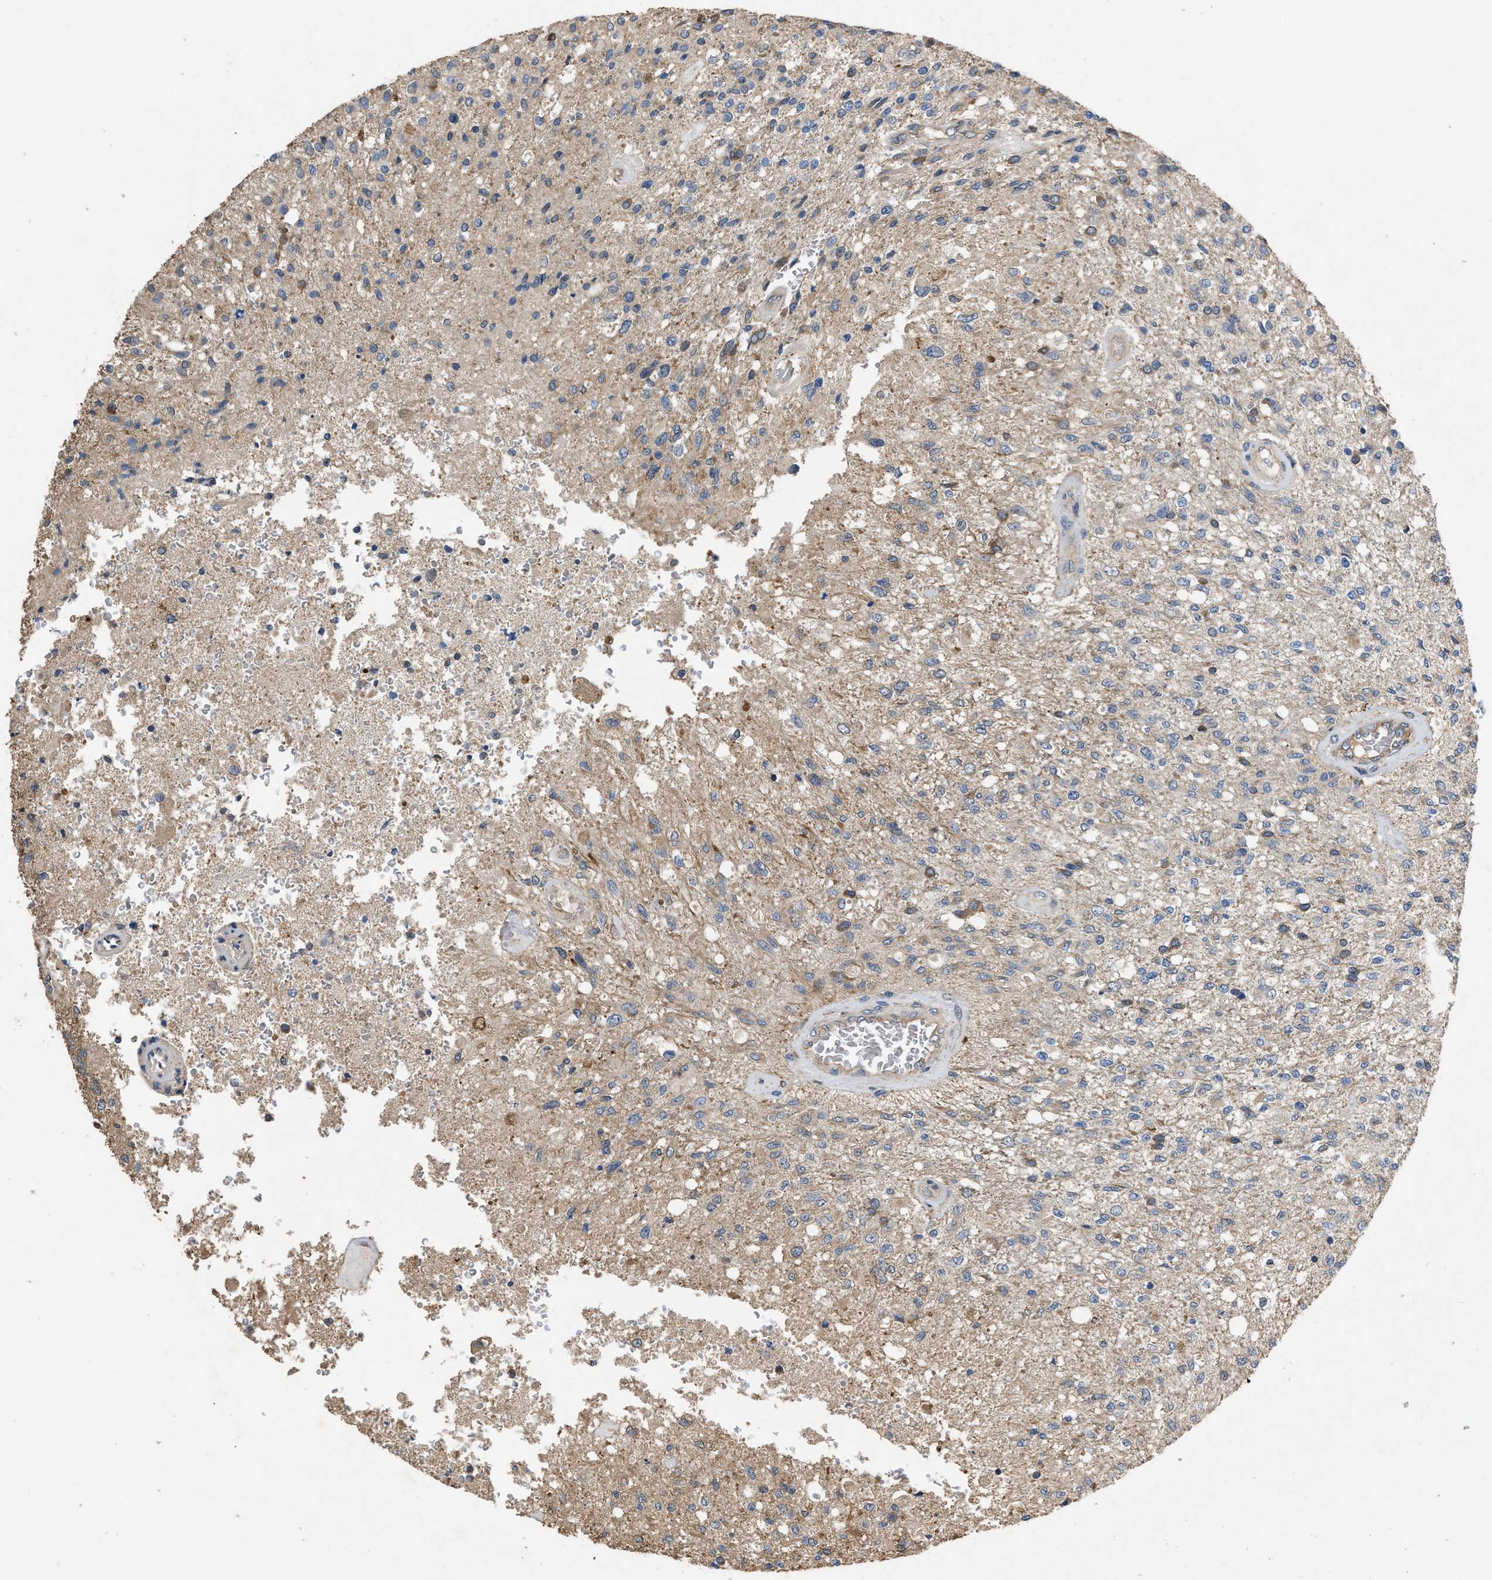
{"staining": {"intensity": "weak", "quantity": "<25%", "location": "cytoplasmic/membranous"}, "tissue": "glioma", "cell_type": "Tumor cells", "image_type": "cancer", "snomed": [{"axis": "morphology", "description": "Normal tissue, NOS"}, {"axis": "morphology", "description": "Glioma, malignant, High grade"}, {"axis": "topography", "description": "Cerebral cortex"}], "caption": "Immunohistochemistry of human glioma demonstrates no expression in tumor cells.", "gene": "SLC4A11", "patient": {"sex": "male", "age": 77}}